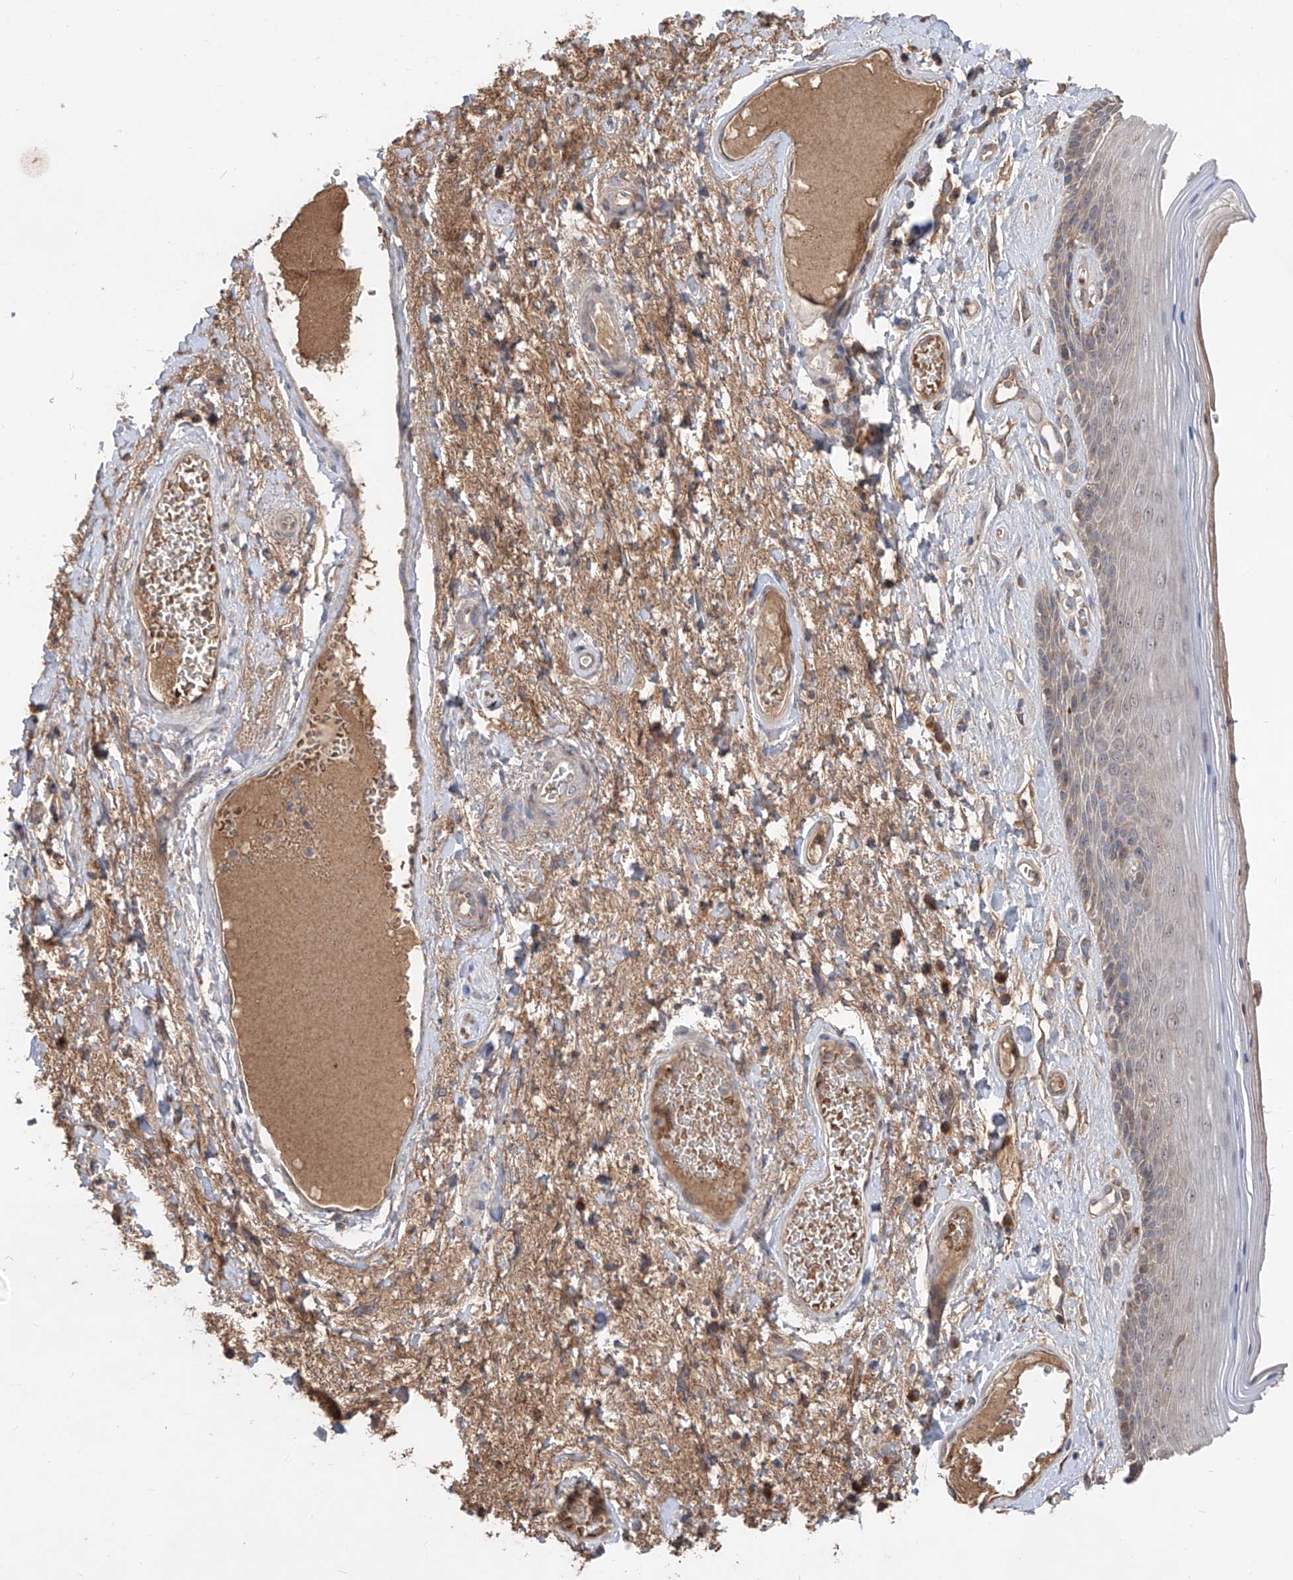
{"staining": {"intensity": "moderate", "quantity": "<25%", "location": "cytoplasmic/membranous"}, "tissue": "skin", "cell_type": "Epidermal cells", "image_type": "normal", "snomed": [{"axis": "morphology", "description": "Normal tissue, NOS"}, {"axis": "topography", "description": "Anal"}], "caption": "Skin stained with IHC demonstrates moderate cytoplasmic/membranous positivity in about <25% of epidermal cells. The protein is shown in brown color, while the nuclei are stained blue.", "gene": "EDN1", "patient": {"sex": "male", "age": 69}}